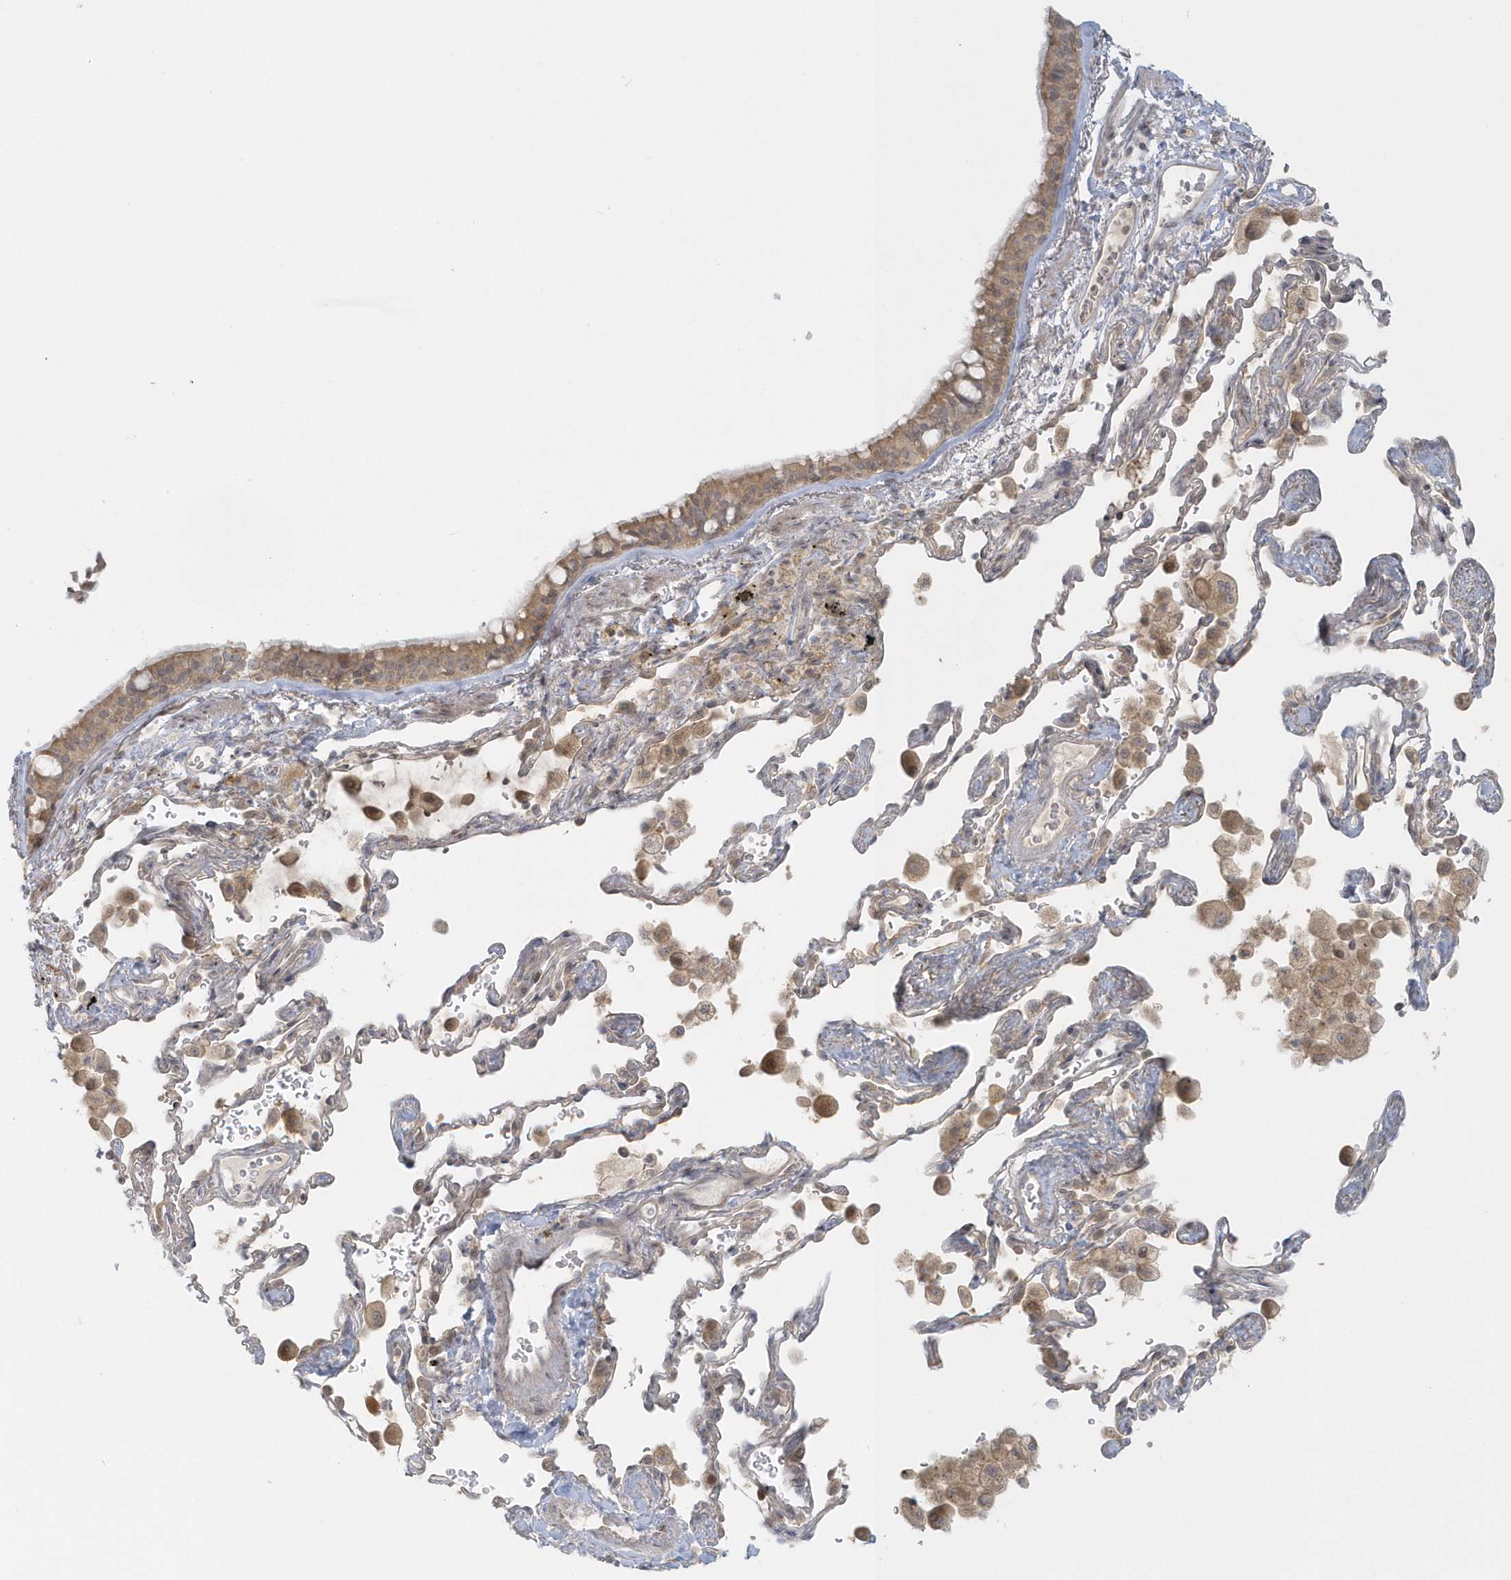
{"staining": {"intensity": "moderate", "quantity": ">75%", "location": "cytoplasmic/membranous"}, "tissue": "bronchus", "cell_type": "Respiratory epithelial cells", "image_type": "normal", "snomed": [{"axis": "morphology", "description": "Normal tissue, NOS"}, {"axis": "morphology", "description": "Adenocarcinoma, NOS"}, {"axis": "topography", "description": "Bronchus"}, {"axis": "topography", "description": "Lung"}], "caption": "Protein expression analysis of normal human bronchus reveals moderate cytoplasmic/membranous staining in about >75% of respiratory epithelial cells.", "gene": "BLTP3A", "patient": {"sex": "male", "age": 54}}